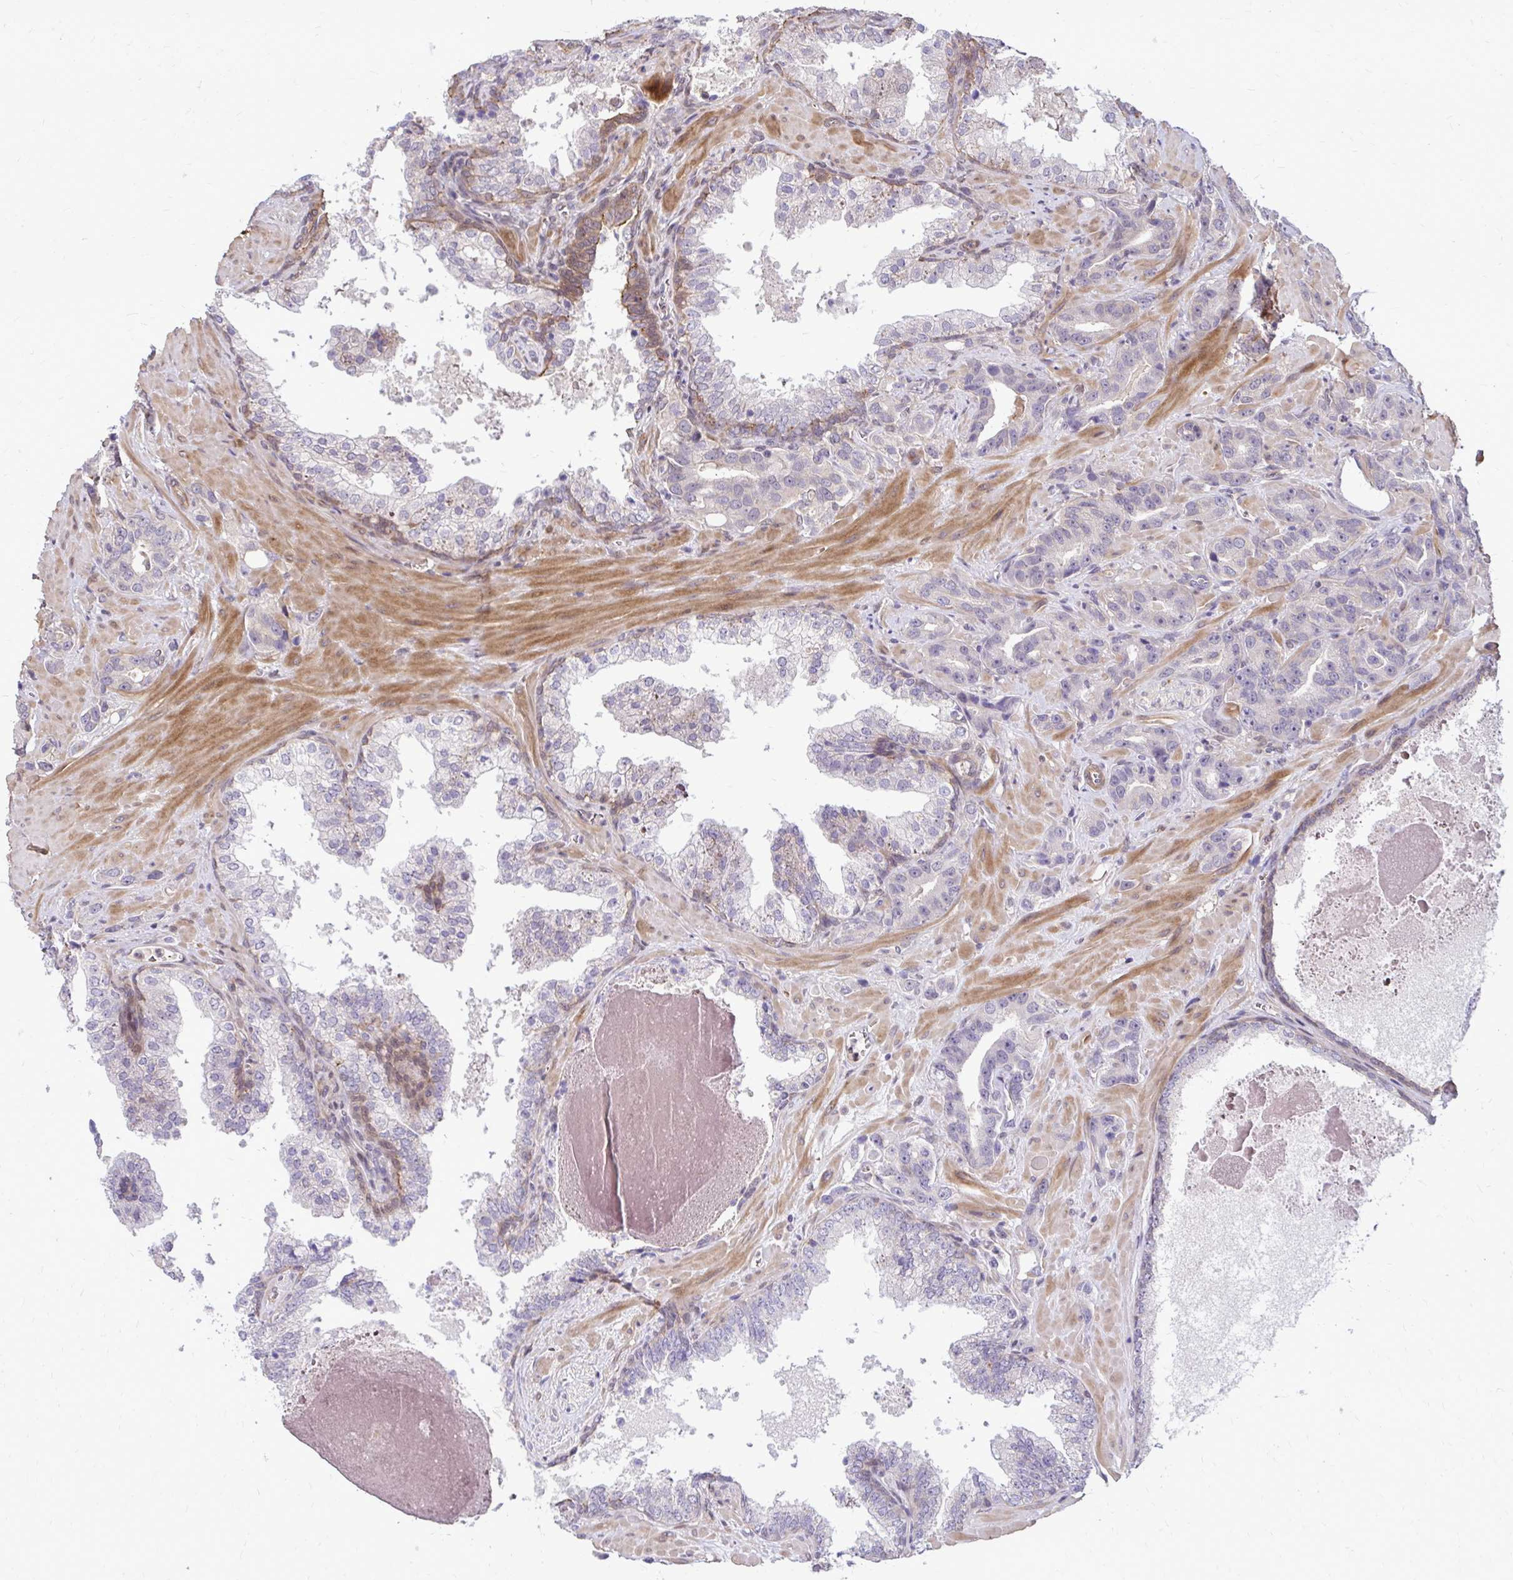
{"staining": {"intensity": "negative", "quantity": "none", "location": "none"}, "tissue": "prostate cancer", "cell_type": "Tumor cells", "image_type": "cancer", "snomed": [{"axis": "morphology", "description": "Adenocarcinoma, High grade"}, {"axis": "topography", "description": "Prostate"}], "caption": "Human prostate cancer stained for a protein using IHC reveals no expression in tumor cells.", "gene": "TRIP6", "patient": {"sex": "male", "age": 65}}